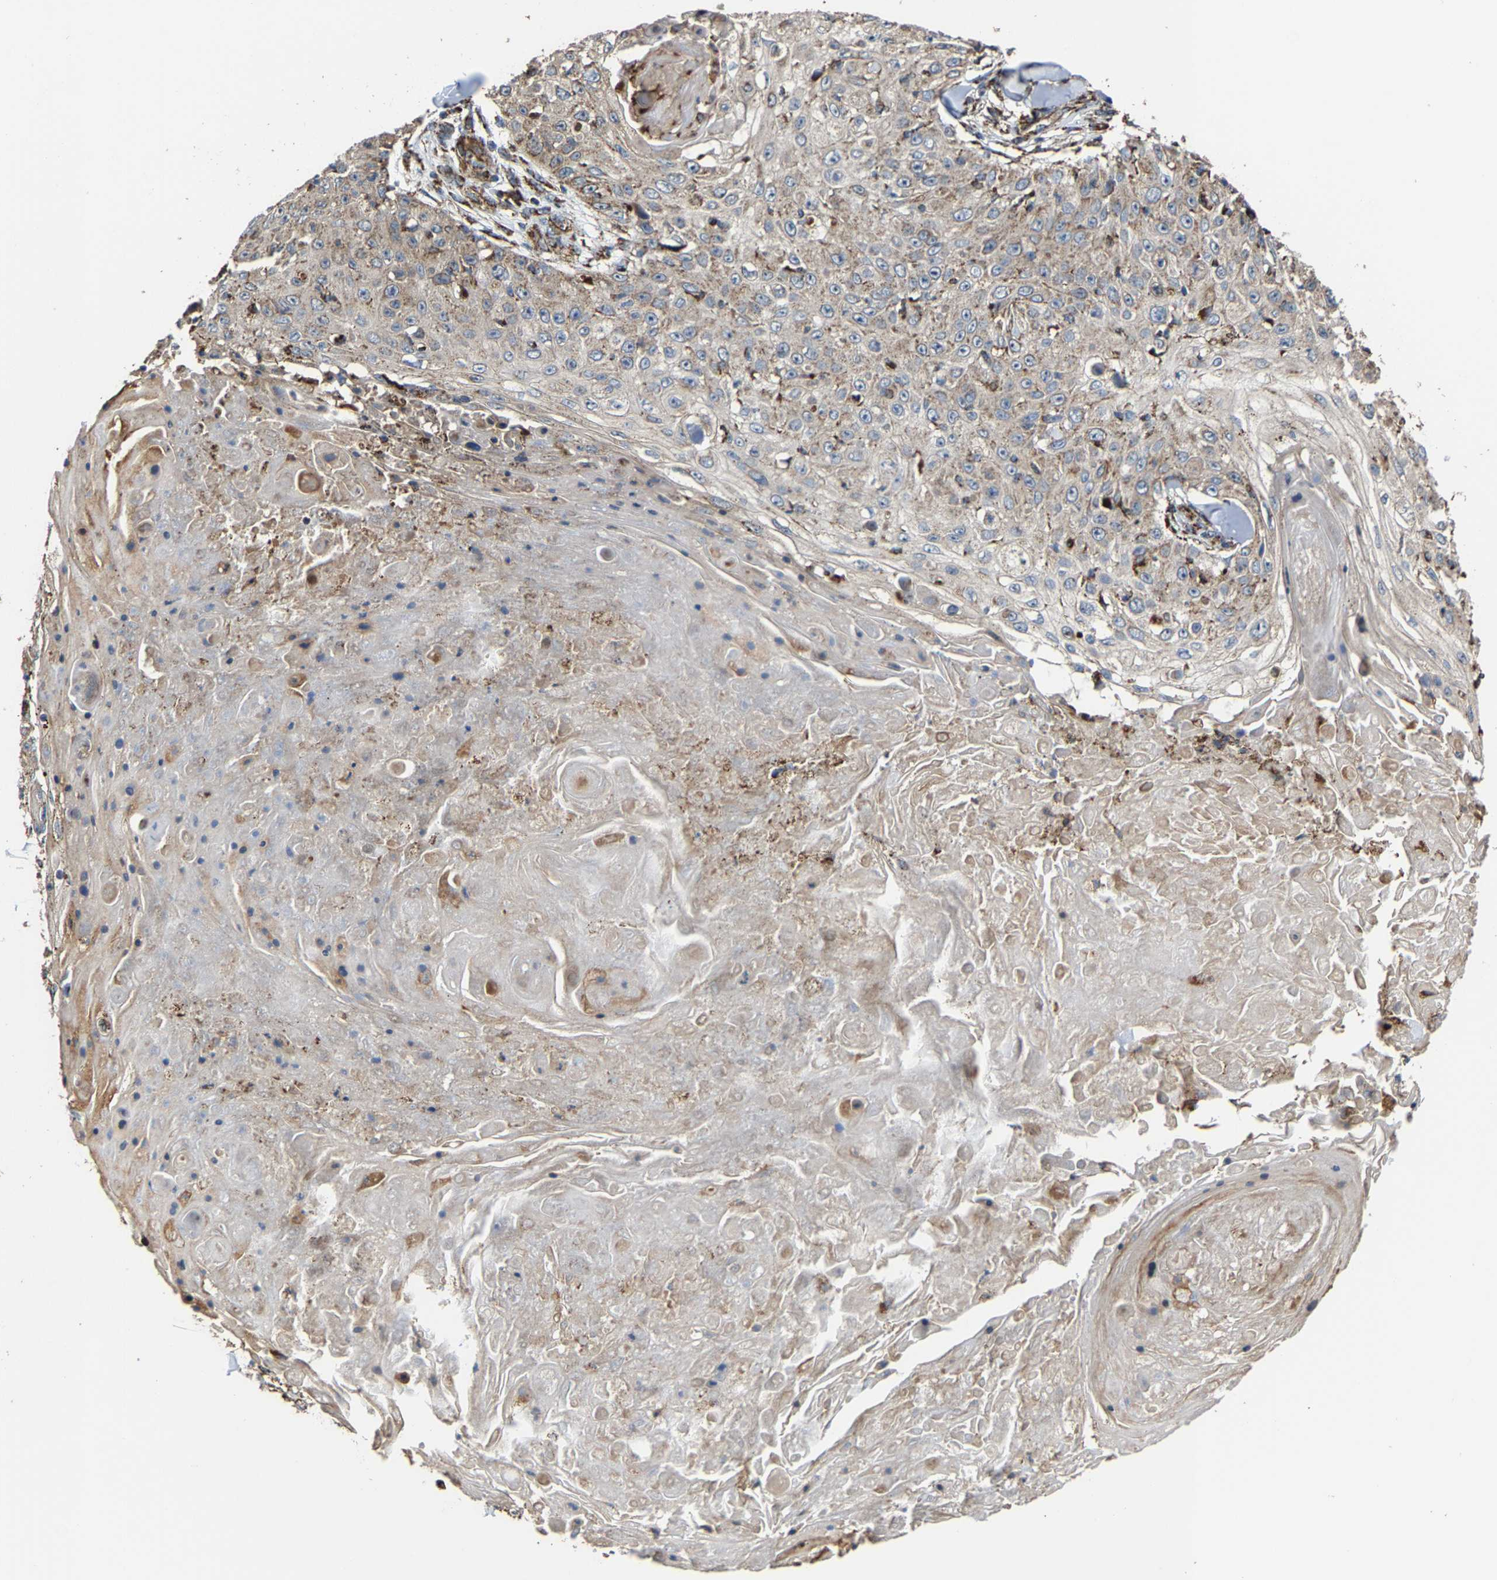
{"staining": {"intensity": "weak", "quantity": "25%-75%", "location": "cytoplasmic/membranous"}, "tissue": "skin cancer", "cell_type": "Tumor cells", "image_type": "cancer", "snomed": [{"axis": "morphology", "description": "Squamous cell carcinoma, NOS"}, {"axis": "topography", "description": "Skin"}], "caption": "Immunohistochemistry photomicrograph of neoplastic tissue: squamous cell carcinoma (skin) stained using immunohistochemistry displays low levels of weak protein expression localized specifically in the cytoplasmic/membranous of tumor cells, appearing as a cytoplasmic/membranous brown color.", "gene": "NDUFV3", "patient": {"sex": "male", "age": 86}}